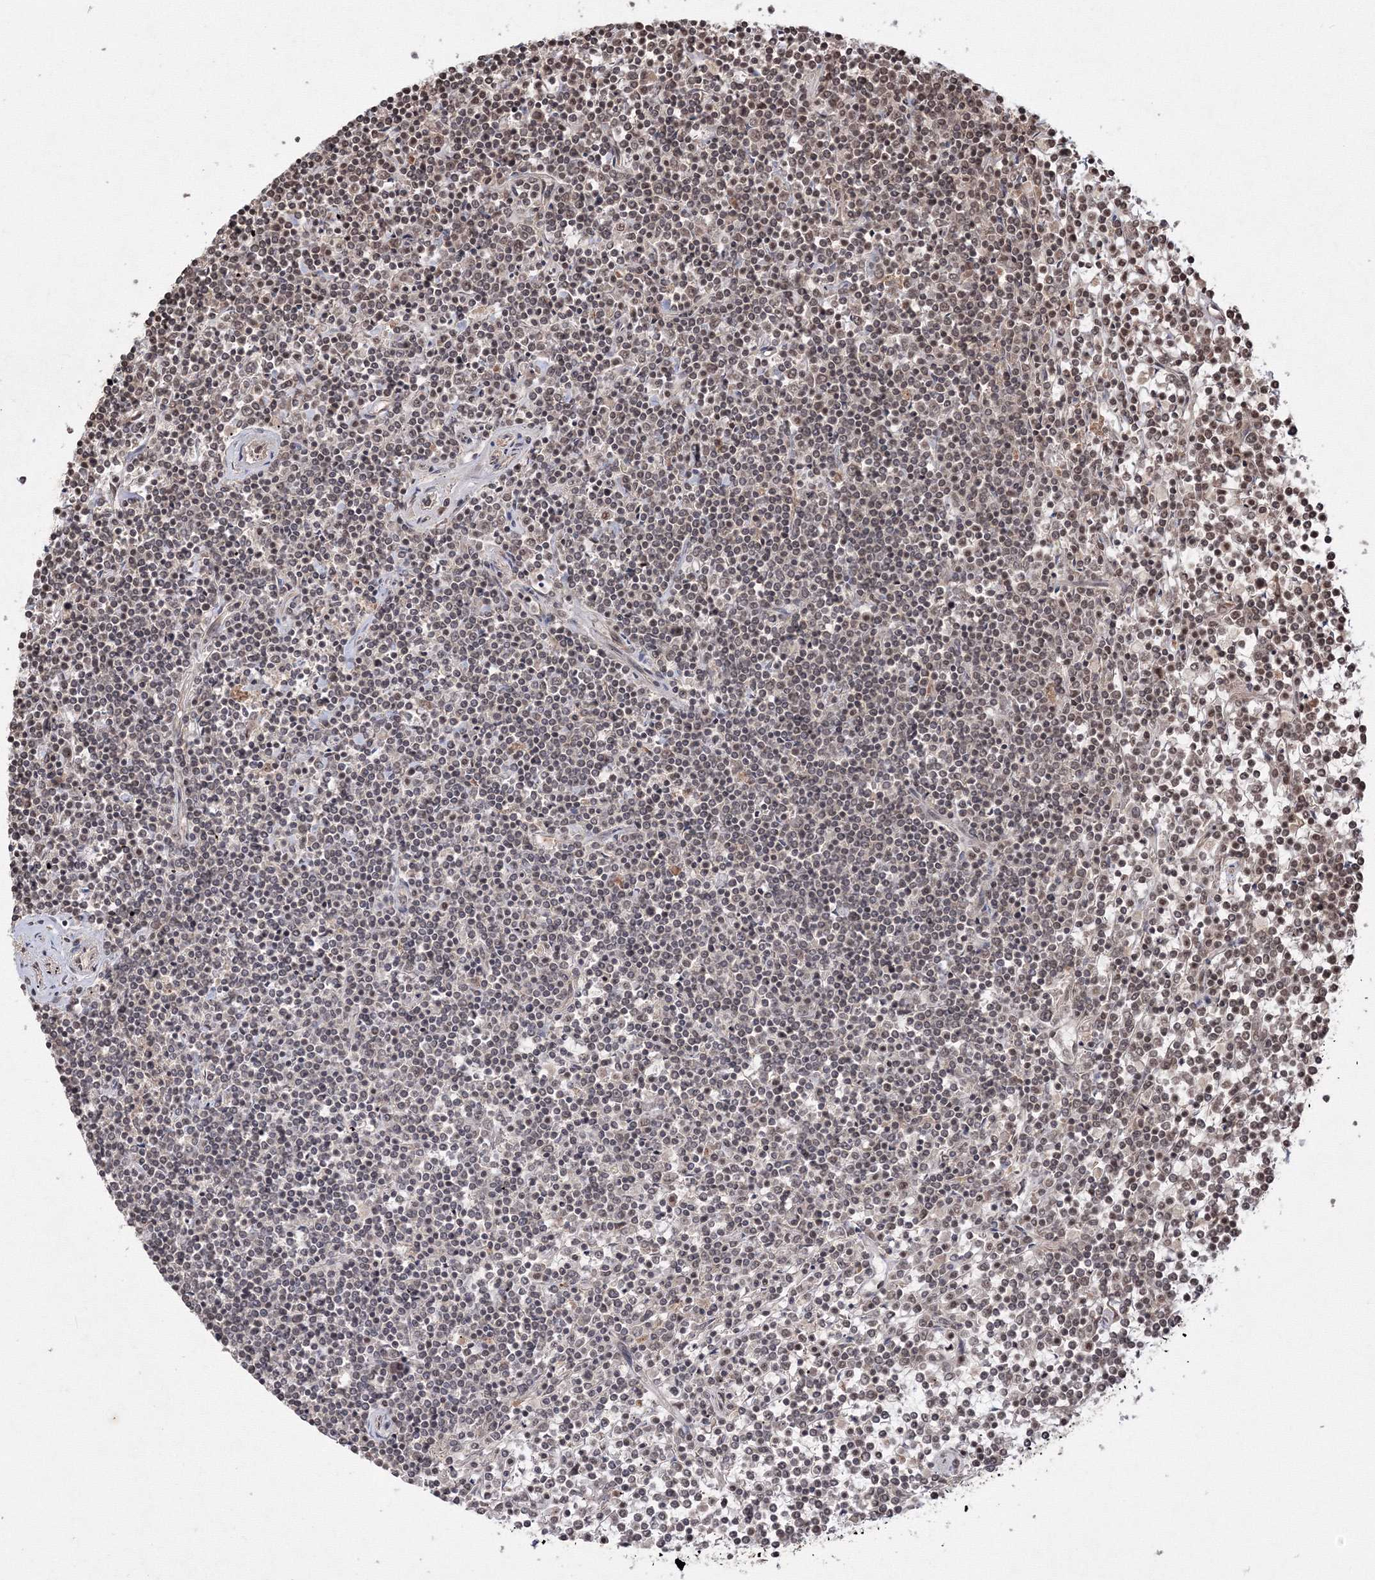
{"staining": {"intensity": "weak", "quantity": "25%-75%", "location": "nuclear"}, "tissue": "lymphoma", "cell_type": "Tumor cells", "image_type": "cancer", "snomed": [{"axis": "morphology", "description": "Malignant lymphoma, non-Hodgkin's type, Low grade"}, {"axis": "topography", "description": "Spleen"}], "caption": "Malignant lymphoma, non-Hodgkin's type (low-grade) tissue demonstrates weak nuclear expression in about 25%-75% of tumor cells, visualized by immunohistochemistry. (DAB (3,3'-diaminobenzidine) = brown stain, brightfield microscopy at high magnification).", "gene": "PEX13", "patient": {"sex": "female", "age": 19}}